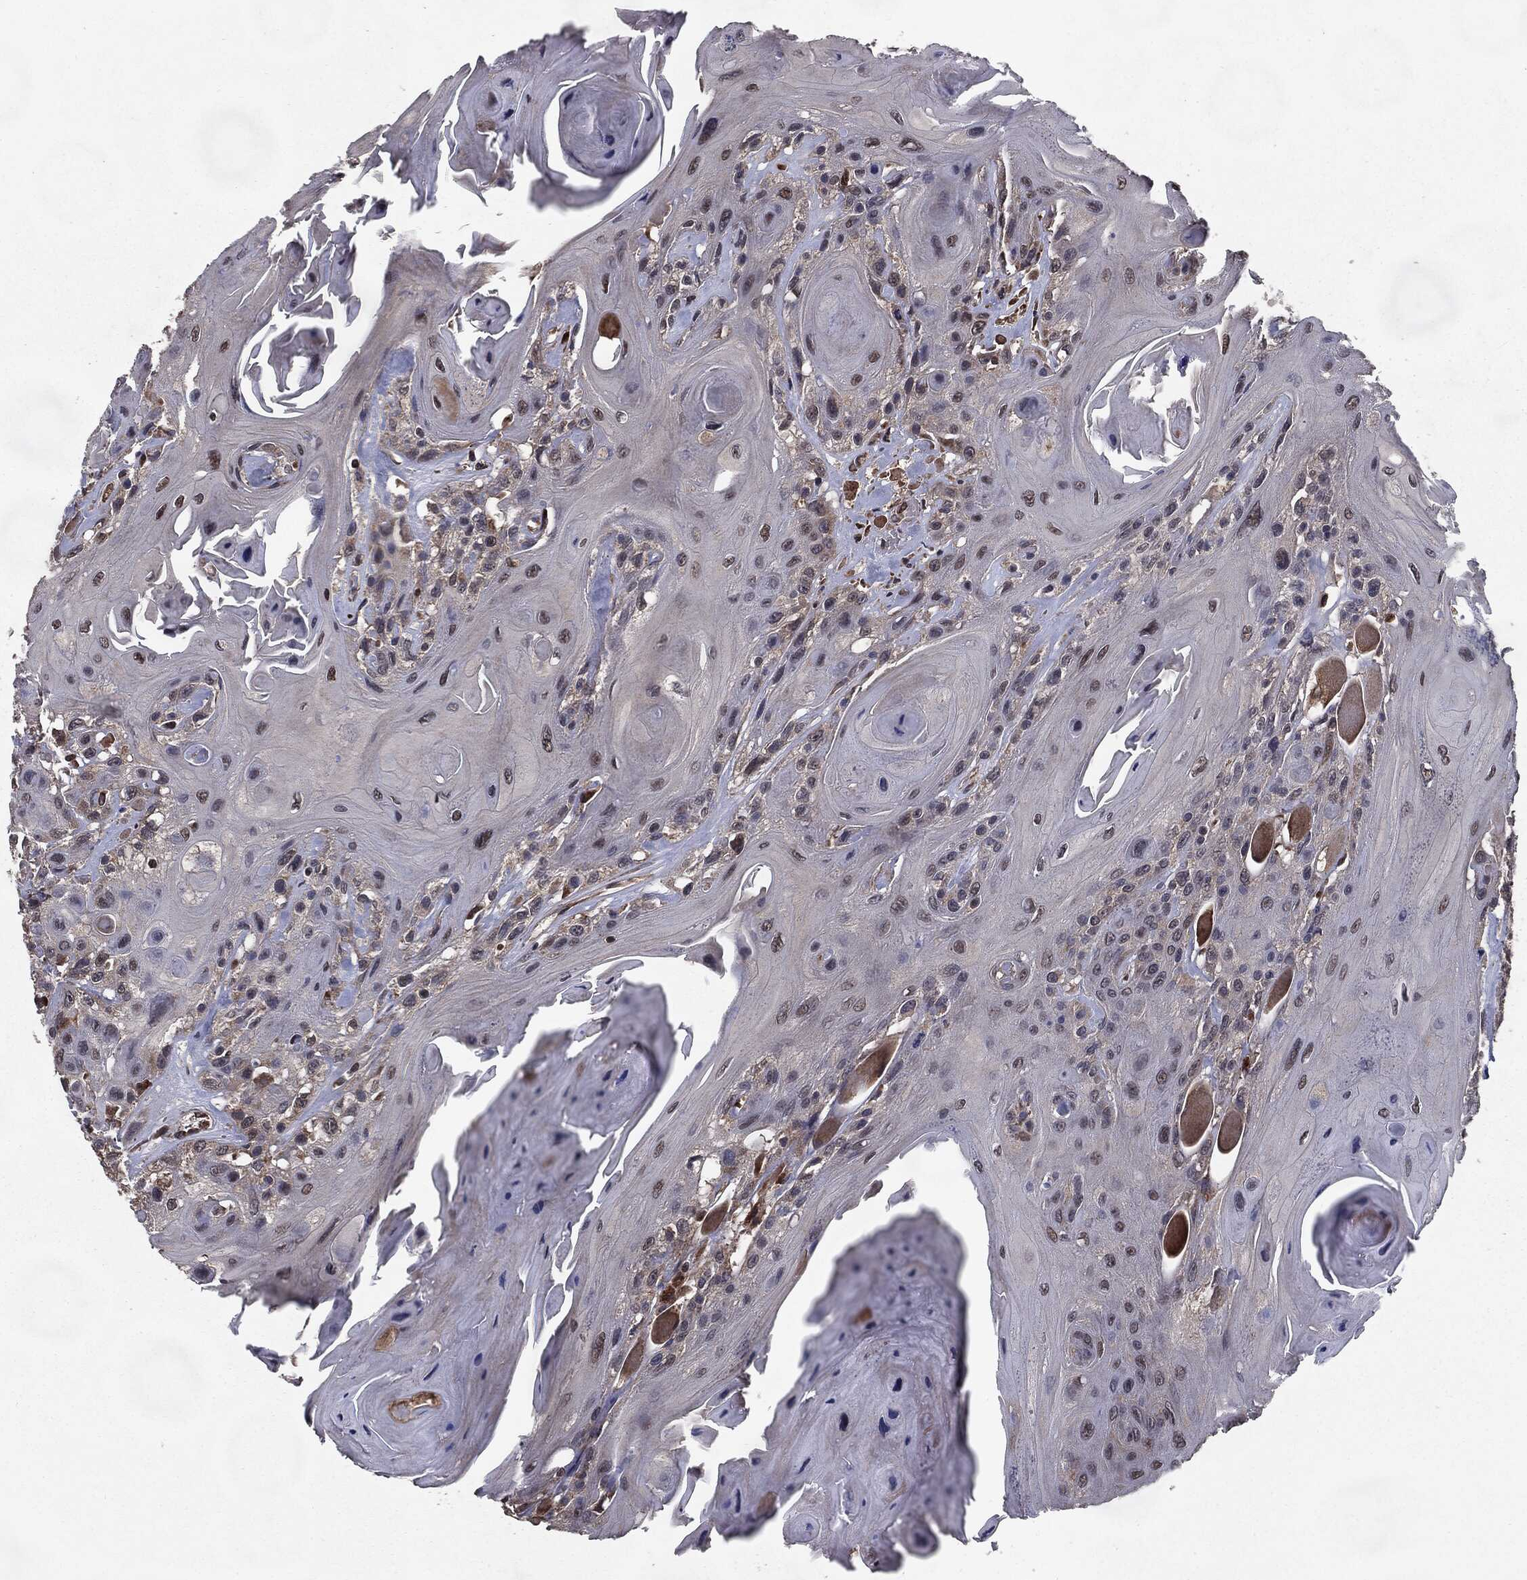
{"staining": {"intensity": "weak", "quantity": "<25%", "location": "cytoplasmic/membranous"}, "tissue": "head and neck cancer", "cell_type": "Tumor cells", "image_type": "cancer", "snomed": [{"axis": "morphology", "description": "Squamous cell carcinoma, NOS"}, {"axis": "topography", "description": "Head-Neck"}], "caption": "This is an IHC image of head and neck cancer (squamous cell carcinoma). There is no positivity in tumor cells.", "gene": "HDAC5", "patient": {"sex": "female", "age": 59}}